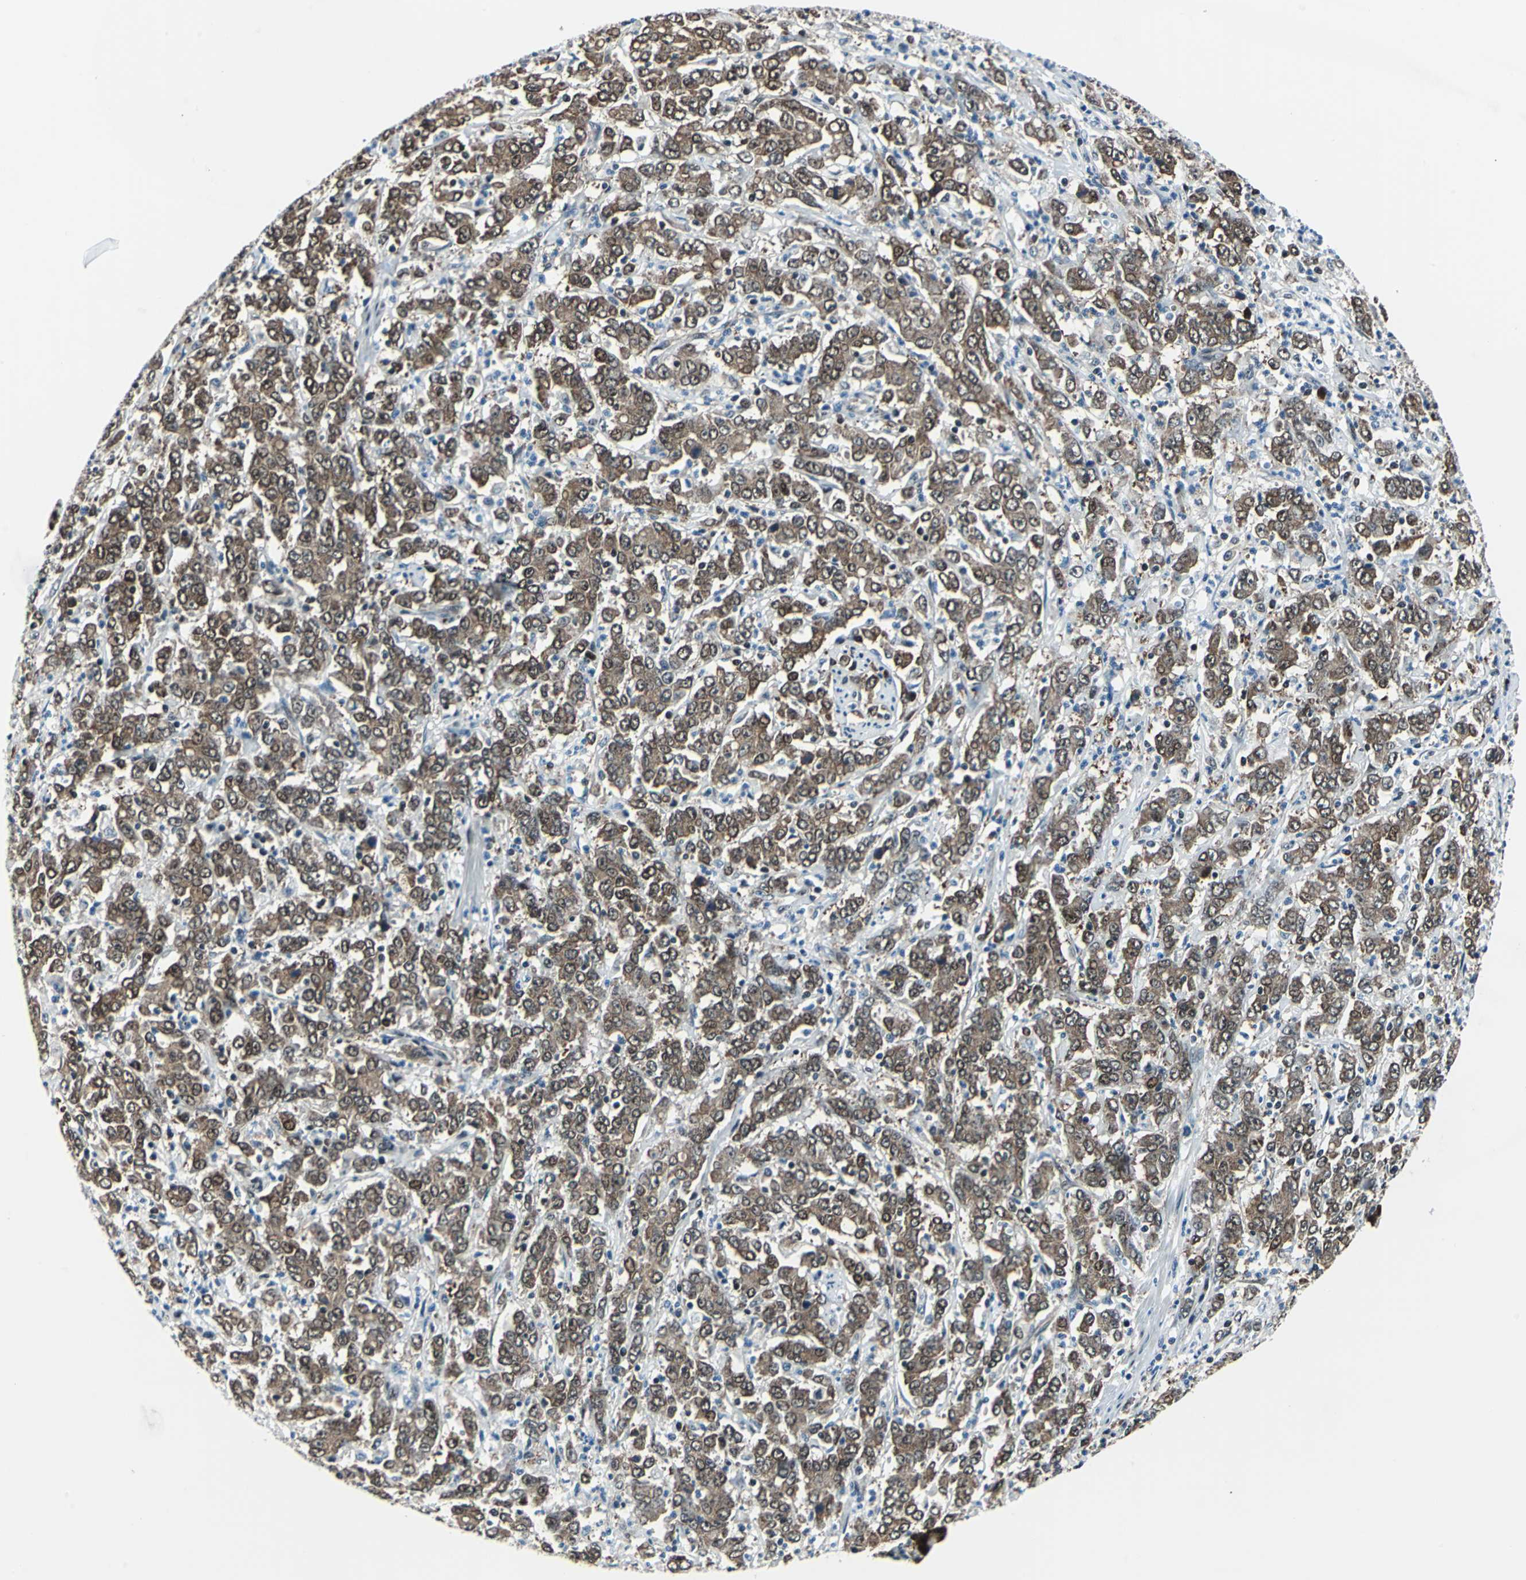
{"staining": {"intensity": "moderate", "quantity": ">75%", "location": "cytoplasmic/membranous,nuclear"}, "tissue": "stomach cancer", "cell_type": "Tumor cells", "image_type": "cancer", "snomed": [{"axis": "morphology", "description": "Adenocarcinoma, NOS"}, {"axis": "topography", "description": "Stomach, lower"}], "caption": "Brown immunohistochemical staining in human stomach cancer (adenocarcinoma) reveals moderate cytoplasmic/membranous and nuclear expression in approximately >75% of tumor cells.", "gene": "POLR3K", "patient": {"sex": "female", "age": 71}}